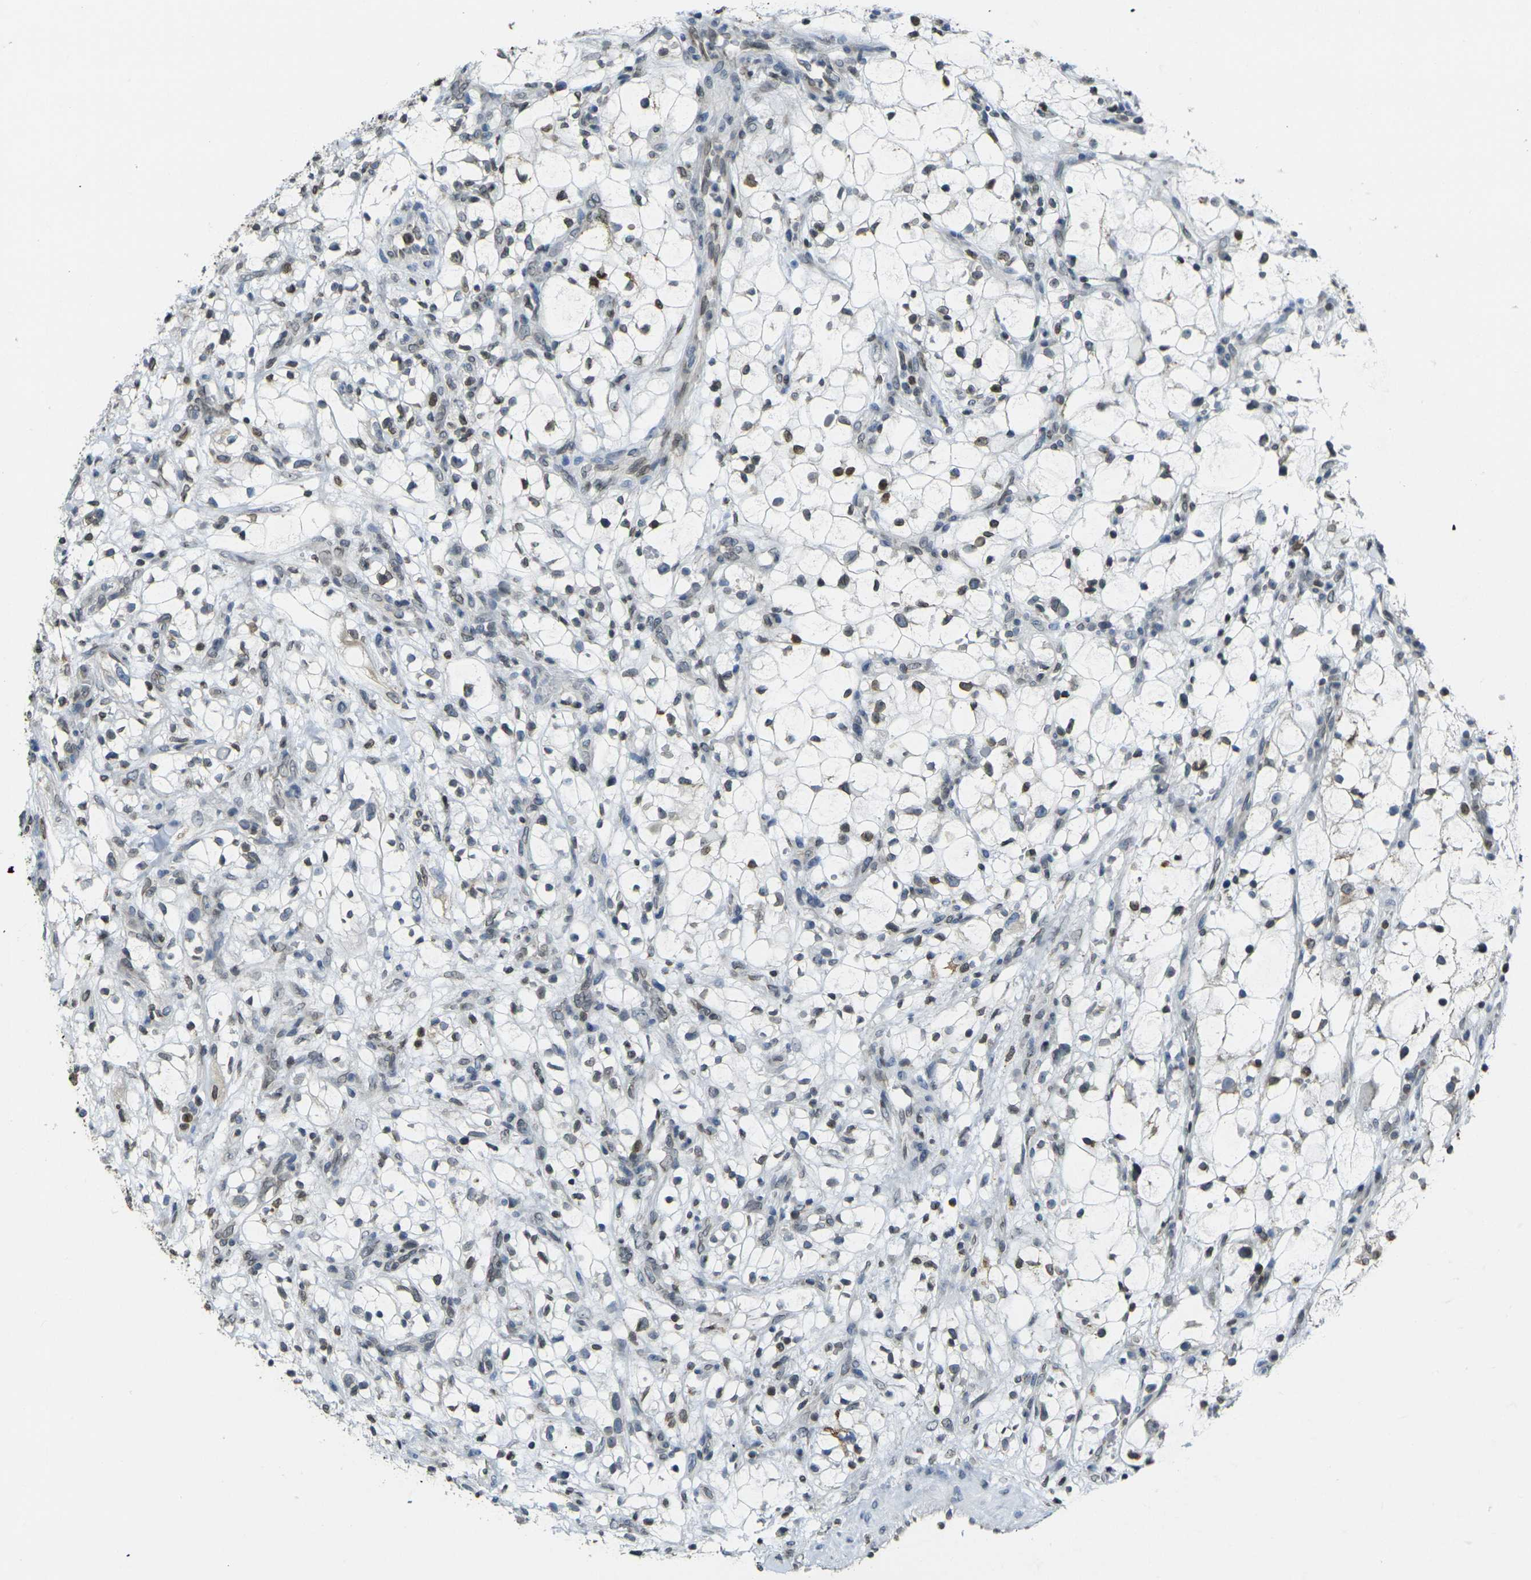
{"staining": {"intensity": "moderate", "quantity": "25%-75%", "location": "cytoplasmic/membranous,nuclear"}, "tissue": "renal cancer", "cell_type": "Tumor cells", "image_type": "cancer", "snomed": [{"axis": "morphology", "description": "Adenocarcinoma, NOS"}, {"axis": "topography", "description": "Kidney"}], "caption": "Renal cancer was stained to show a protein in brown. There is medium levels of moderate cytoplasmic/membranous and nuclear expression in approximately 25%-75% of tumor cells. The protein of interest is stained brown, and the nuclei are stained in blue (DAB IHC with brightfield microscopy, high magnification).", "gene": "BRDT", "patient": {"sex": "female", "age": 60}}